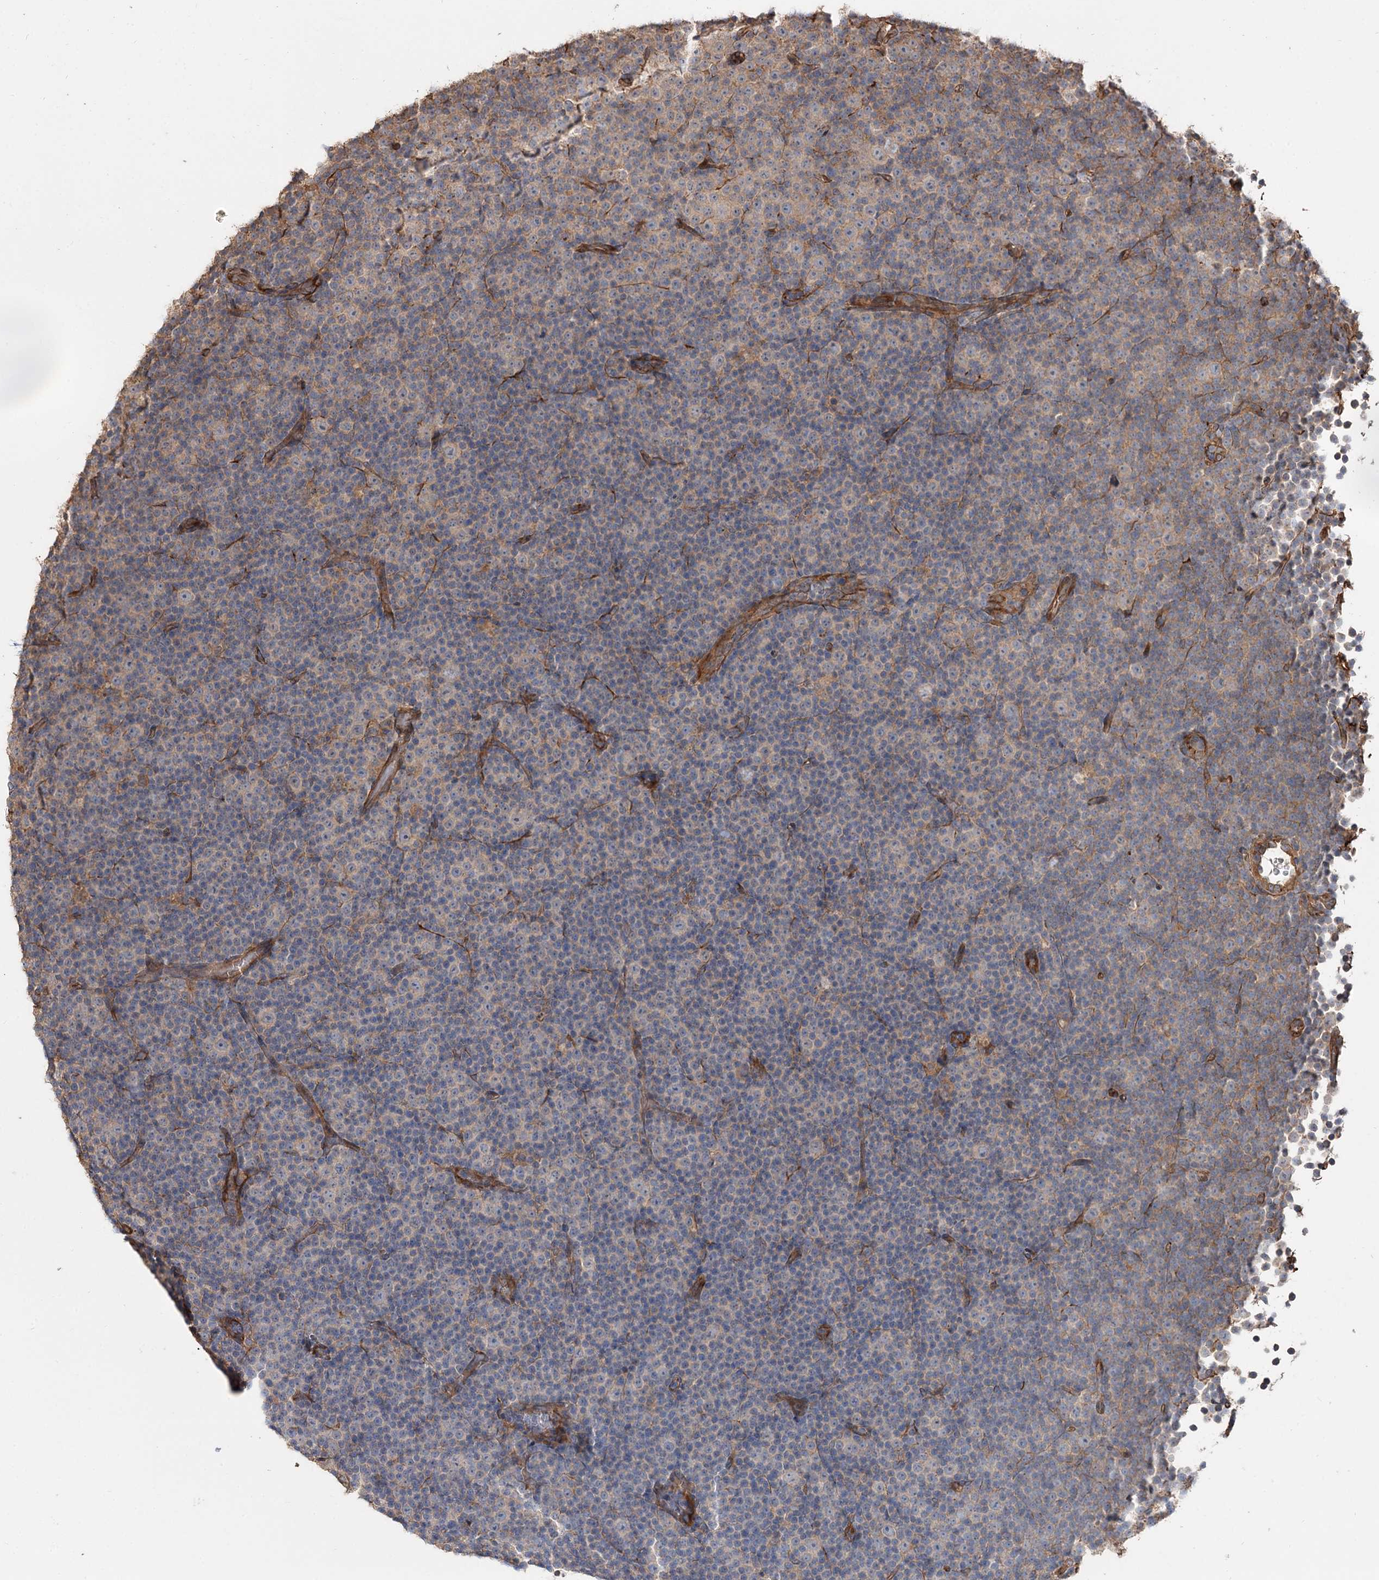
{"staining": {"intensity": "negative", "quantity": "none", "location": "none"}, "tissue": "lymphoma", "cell_type": "Tumor cells", "image_type": "cancer", "snomed": [{"axis": "morphology", "description": "Malignant lymphoma, non-Hodgkin's type, Low grade"}, {"axis": "topography", "description": "Lymph node"}], "caption": "This image is of lymphoma stained with immunohistochemistry to label a protein in brown with the nuclei are counter-stained blue. There is no staining in tumor cells.", "gene": "SPART", "patient": {"sex": "female", "age": 67}}